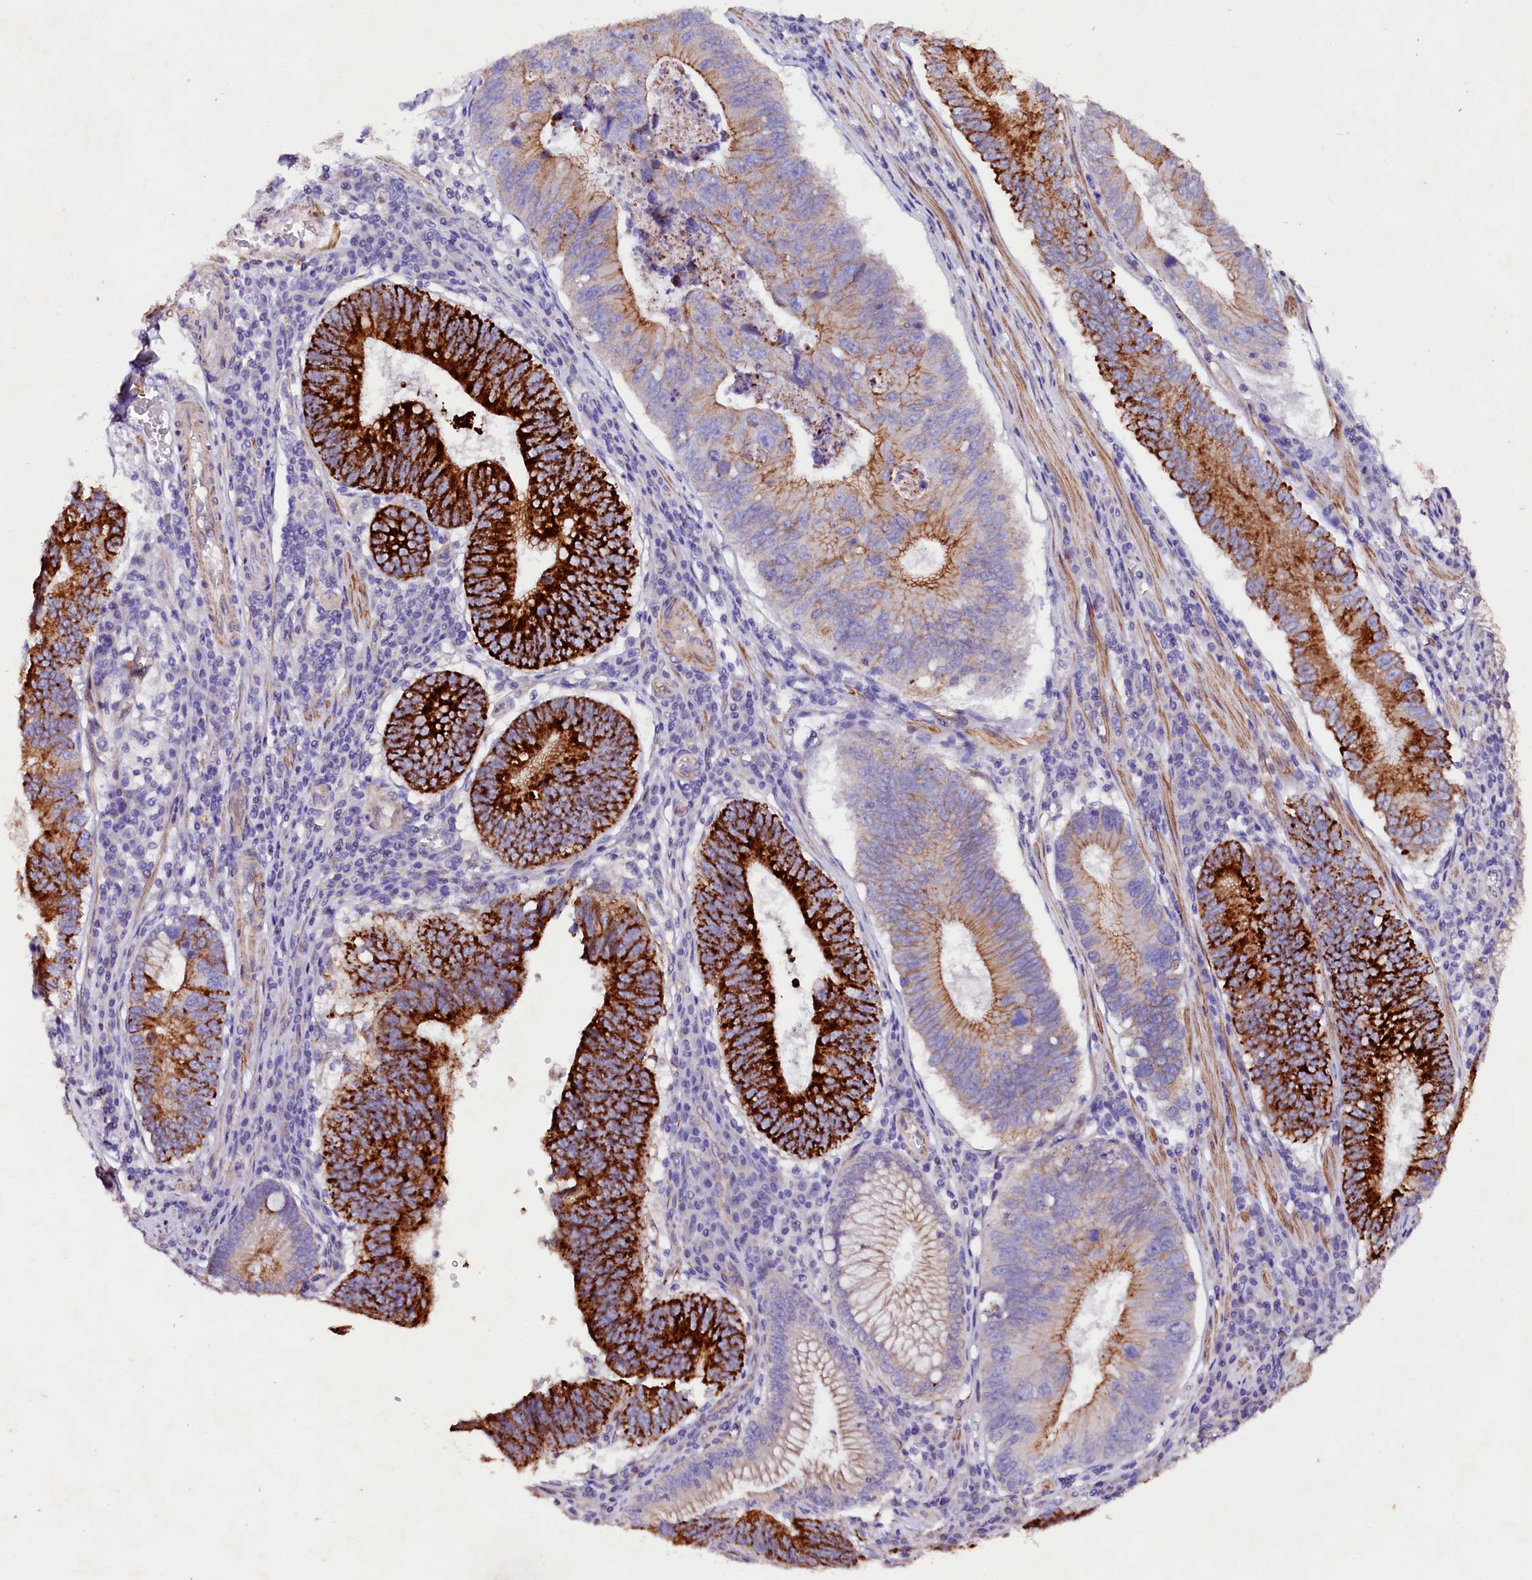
{"staining": {"intensity": "strong", "quantity": "25%-75%", "location": "cytoplasmic/membranous"}, "tissue": "stomach cancer", "cell_type": "Tumor cells", "image_type": "cancer", "snomed": [{"axis": "morphology", "description": "Adenocarcinoma, NOS"}, {"axis": "topography", "description": "Stomach"}], "caption": "Human stomach cancer (adenocarcinoma) stained with a brown dye shows strong cytoplasmic/membranous positive positivity in about 25%-75% of tumor cells.", "gene": "VPS36", "patient": {"sex": "male", "age": 59}}